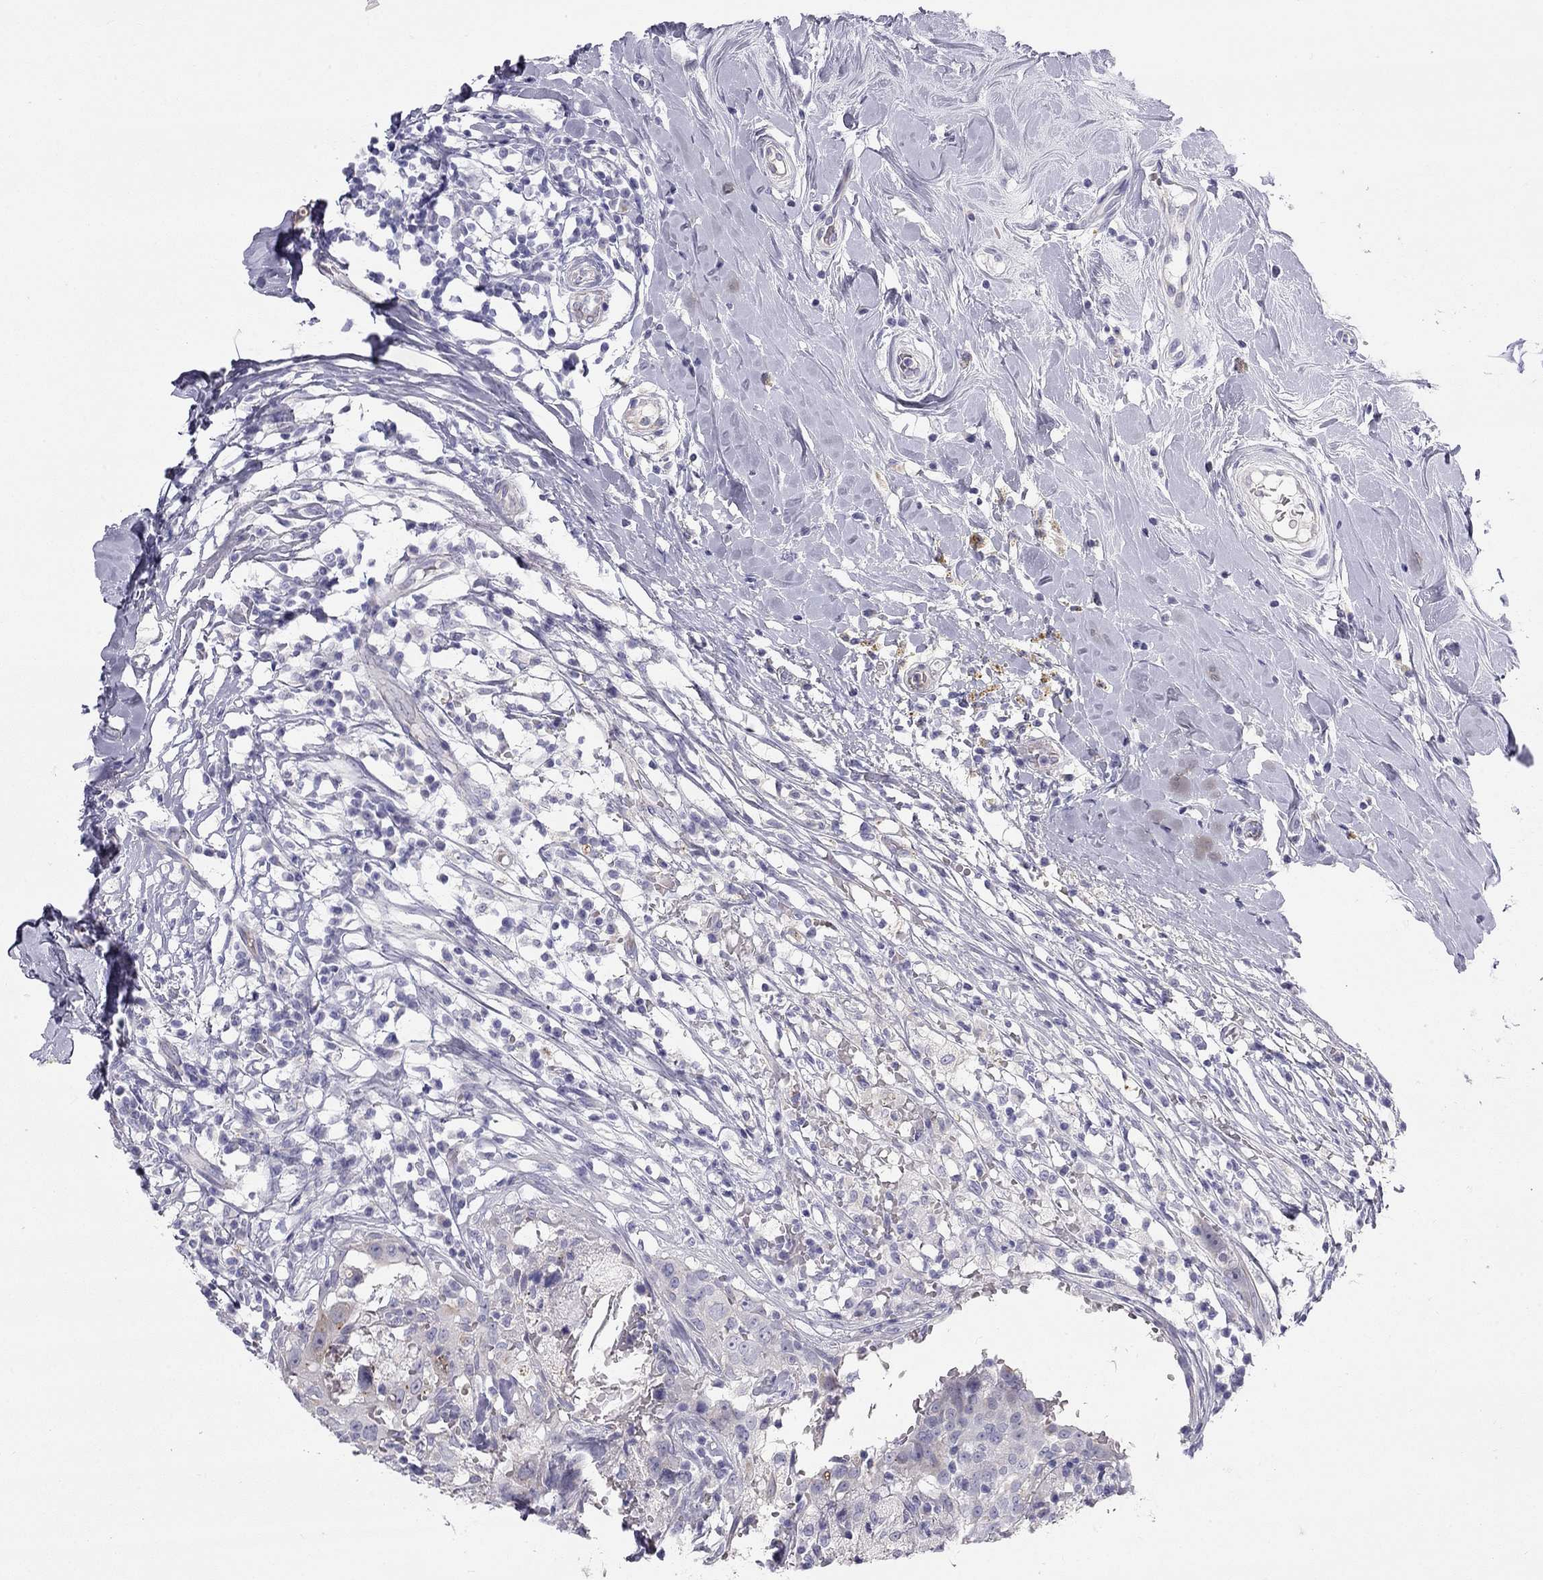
{"staining": {"intensity": "negative", "quantity": "none", "location": "none"}, "tissue": "breast cancer", "cell_type": "Tumor cells", "image_type": "cancer", "snomed": [{"axis": "morphology", "description": "Duct carcinoma"}, {"axis": "topography", "description": "Breast"}], "caption": "Immunohistochemical staining of breast cancer reveals no significant expression in tumor cells.", "gene": "TDRD6", "patient": {"sex": "female", "age": 27}}